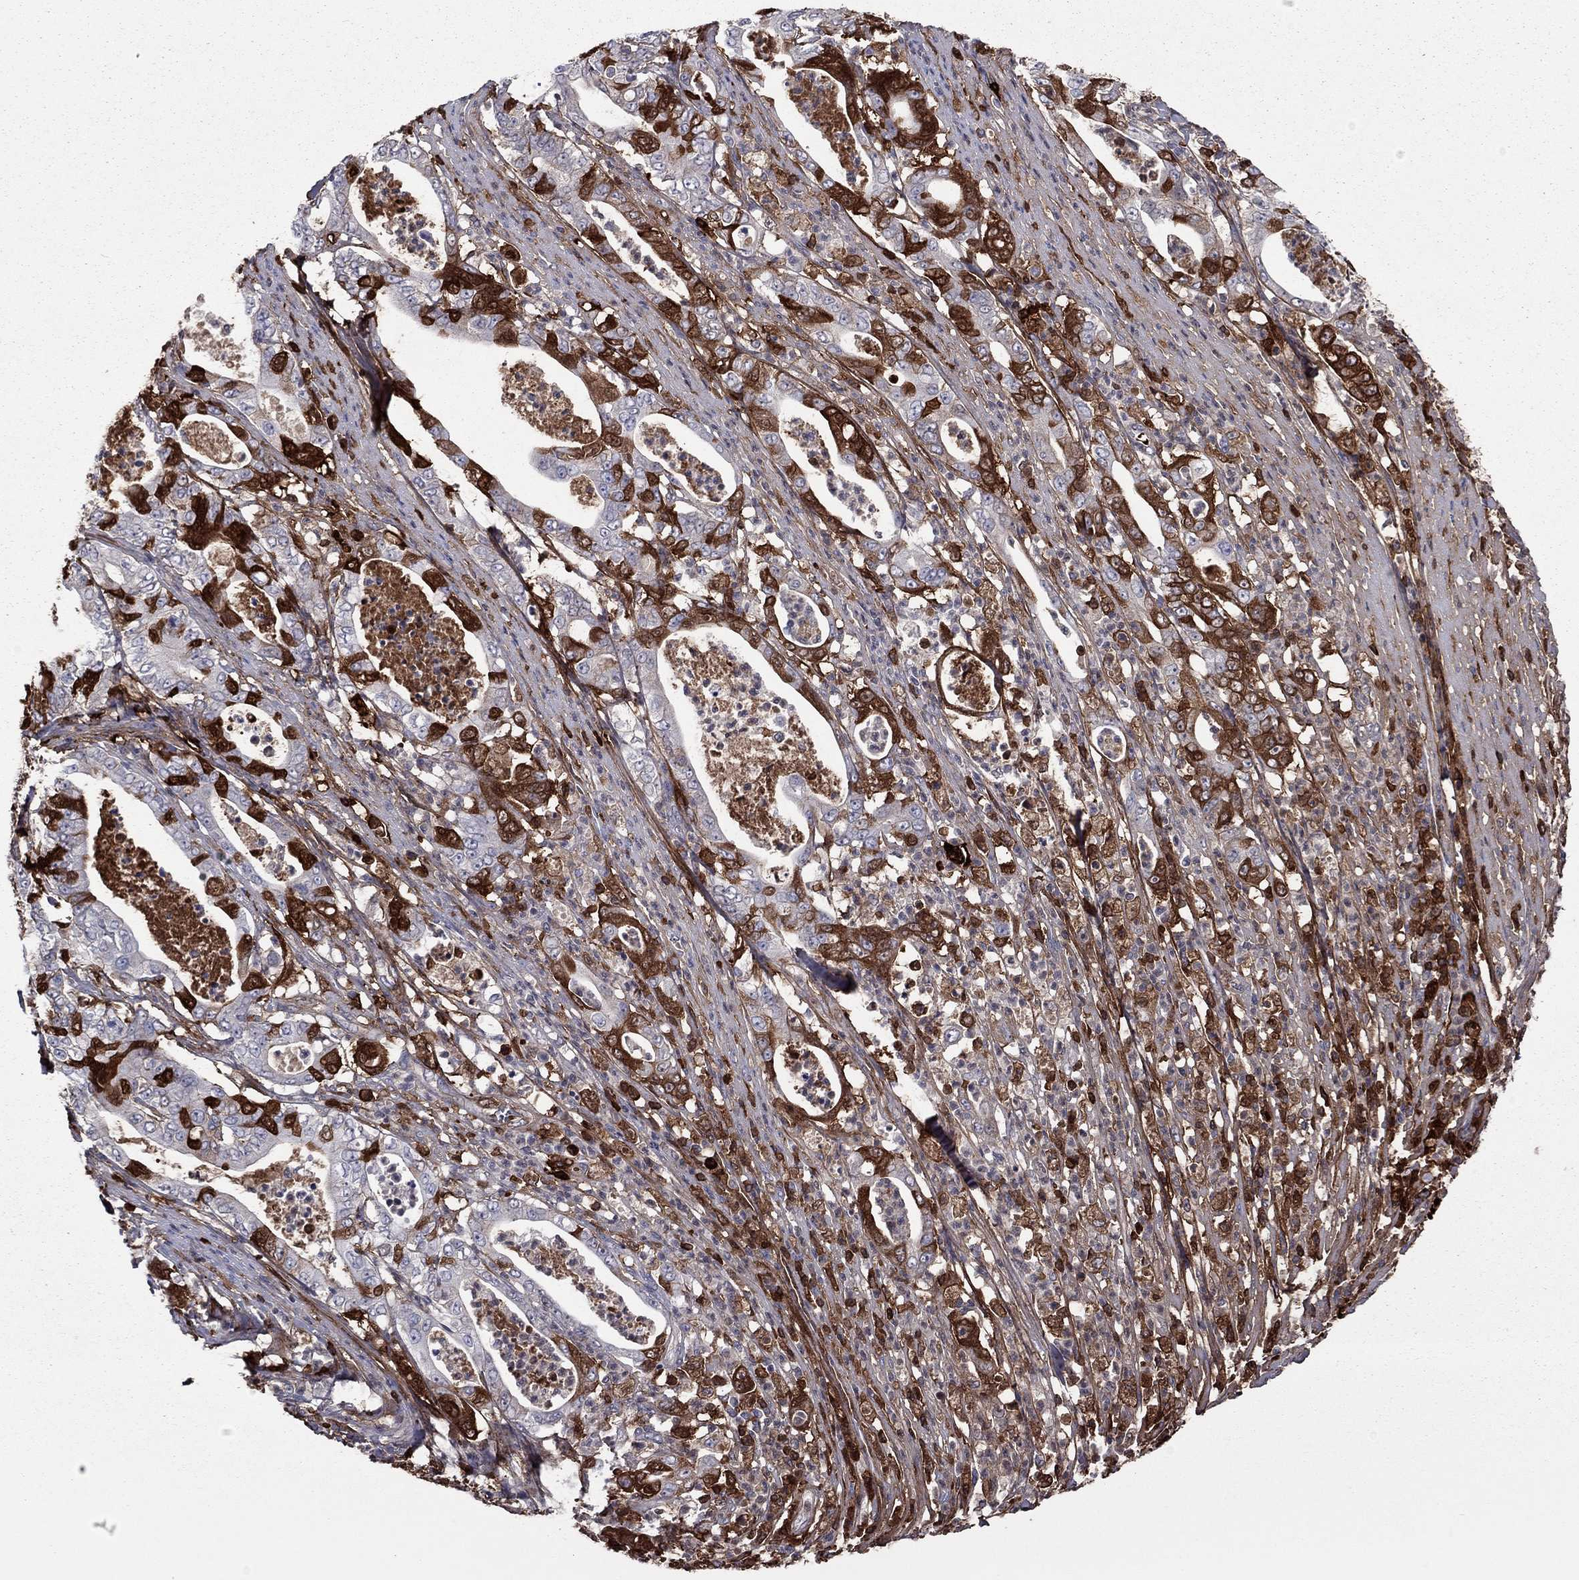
{"staining": {"intensity": "strong", "quantity": "25%-75%", "location": "cytoplasmic/membranous"}, "tissue": "pancreatic cancer", "cell_type": "Tumor cells", "image_type": "cancer", "snomed": [{"axis": "morphology", "description": "Adenocarcinoma, NOS"}, {"axis": "topography", "description": "Pancreas"}], "caption": "DAB immunohistochemical staining of human pancreatic cancer (adenocarcinoma) shows strong cytoplasmic/membranous protein staining in about 25%-75% of tumor cells. (DAB IHC, brown staining for protein, blue staining for nuclei).", "gene": "HPX", "patient": {"sex": "male", "age": 71}}